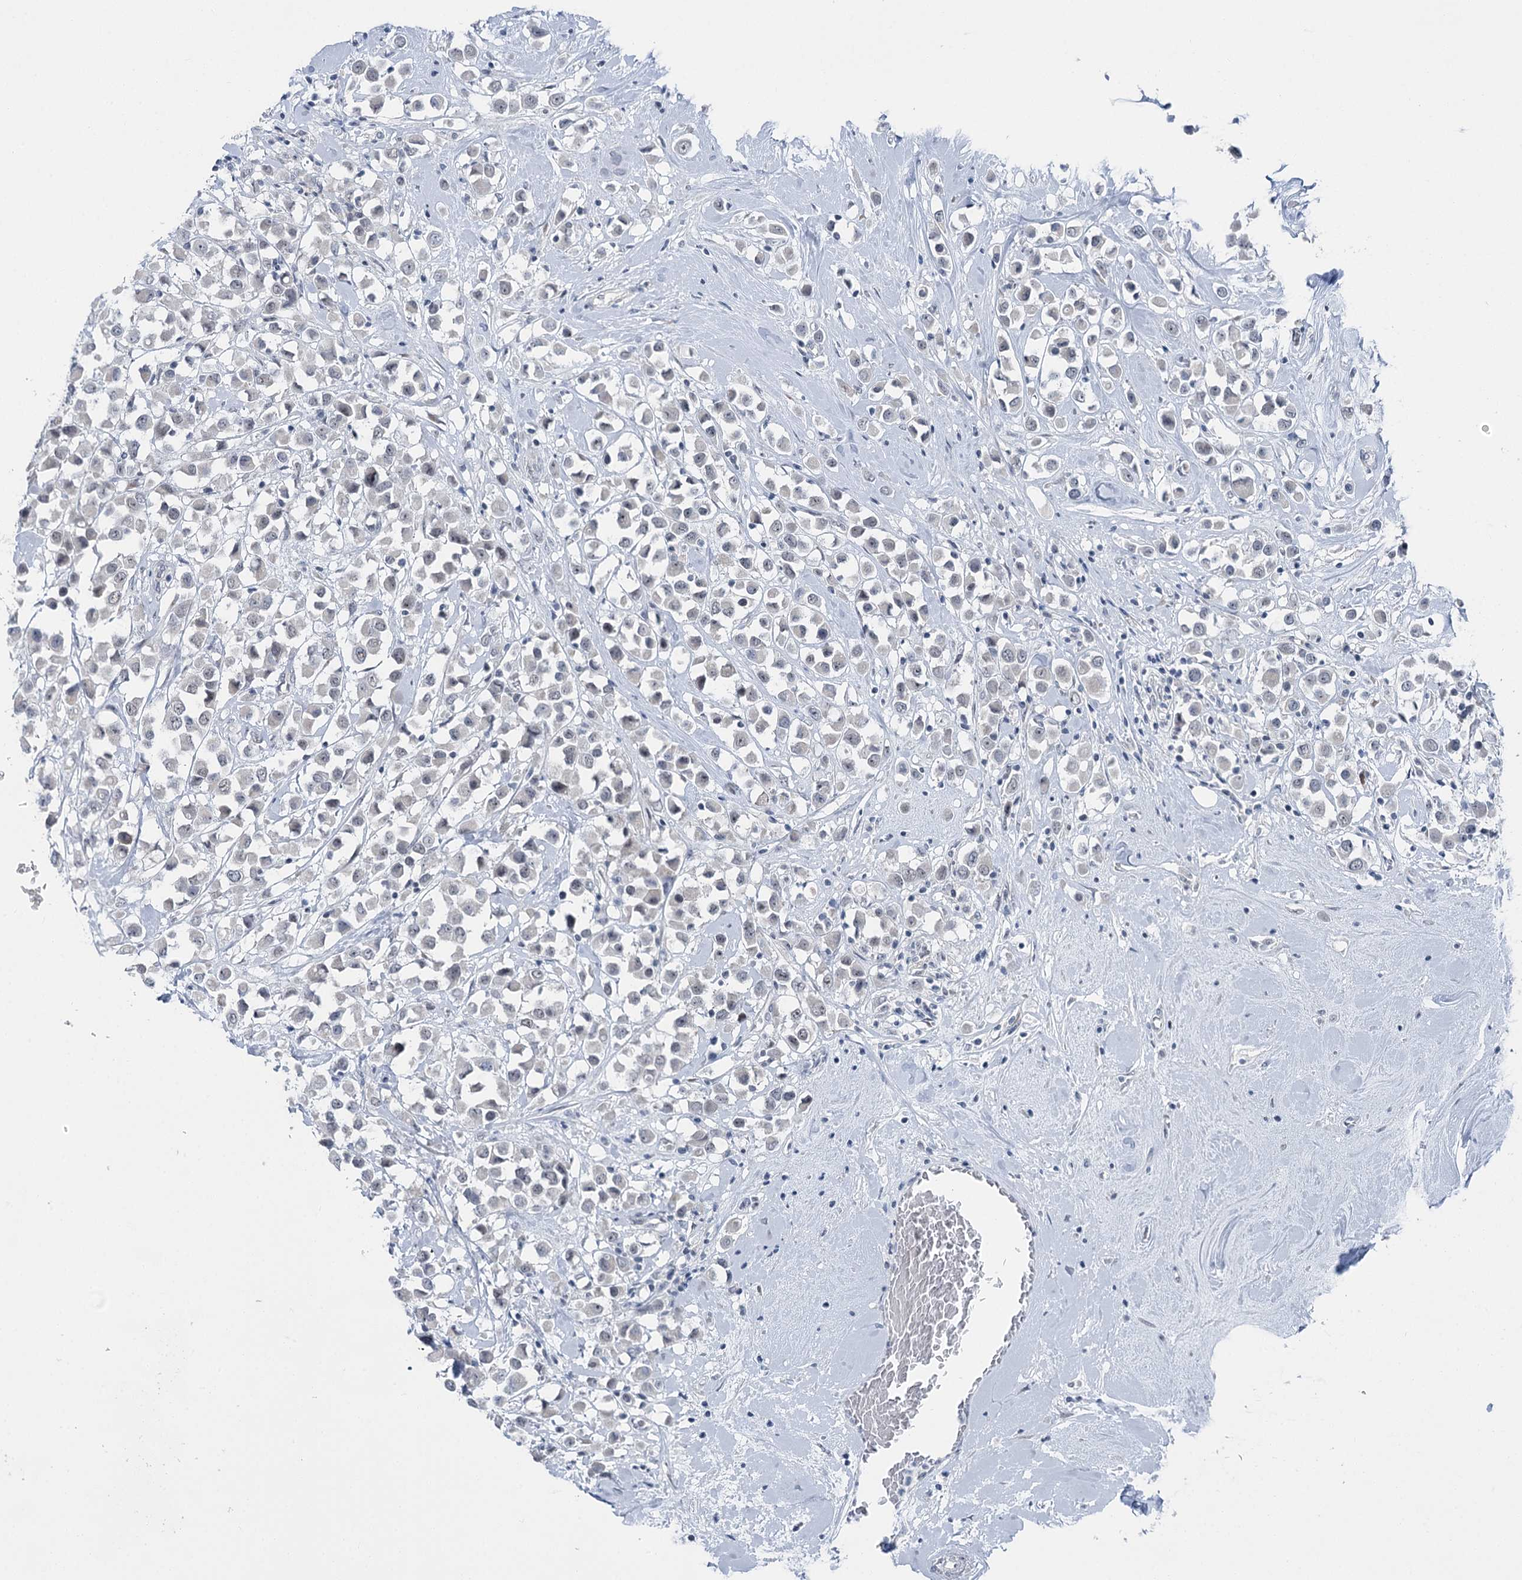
{"staining": {"intensity": "negative", "quantity": "none", "location": "none"}, "tissue": "breast cancer", "cell_type": "Tumor cells", "image_type": "cancer", "snomed": [{"axis": "morphology", "description": "Duct carcinoma"}, {"axis": "topography", "description": "Breast"}], "caption": "An immunohistochemistry (IHC) photomicrograph of breast cancer (infiltrating ductal carcinoma) is shown. There is no staining in tumor cells of breast cancer (infiltrating ductal carcinoma). (Stains: DAB (3,3'-diaminobenzidine) immunohistochemistry (IHC) with hematoxylin counter stain, Microscopy: brightfield microscopy at high magnification).", "gene": "STEEP1", "patient": {"sex": "female", "age": 61}}